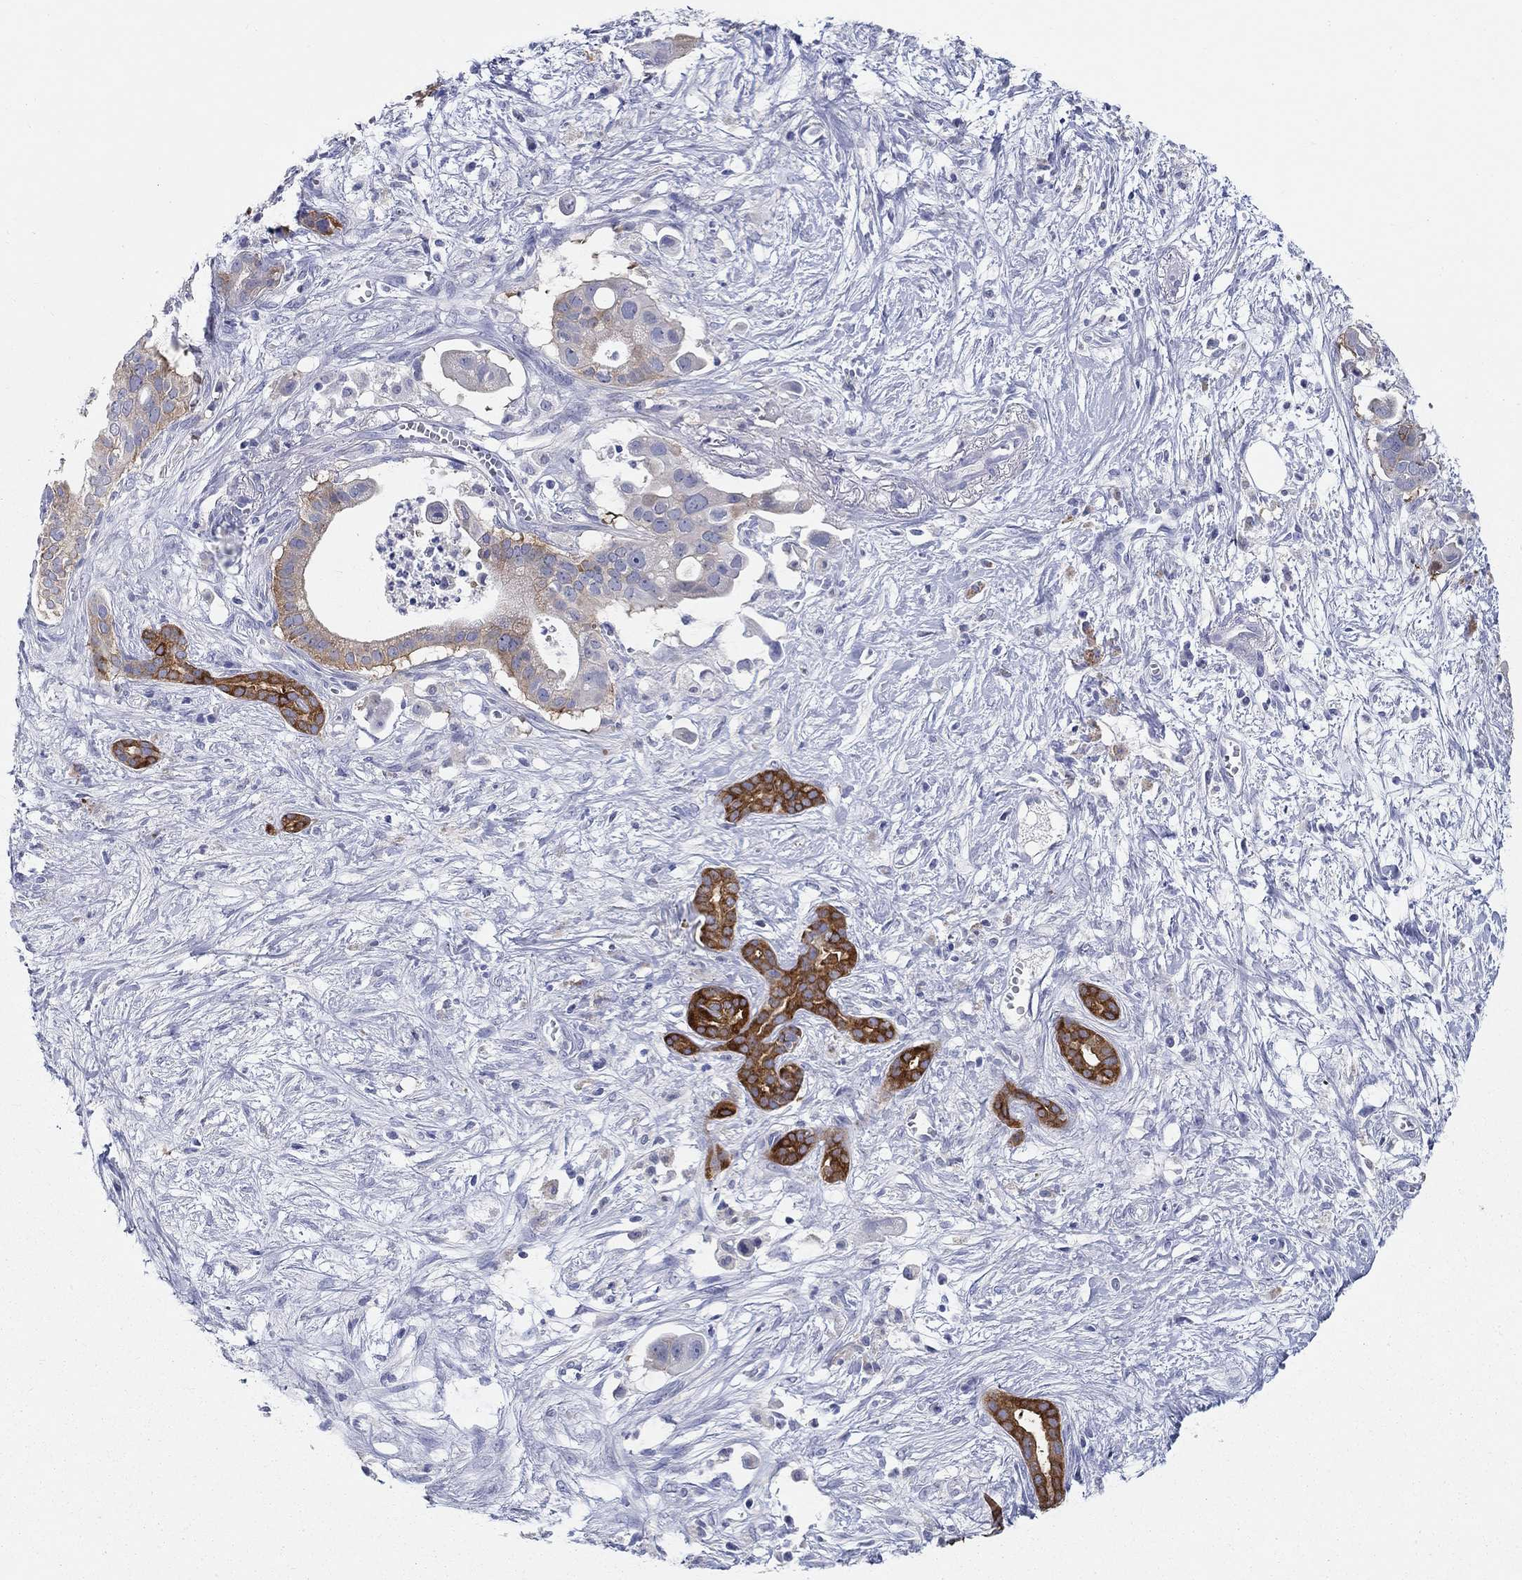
{"staining": {"intensity": "moderate", "quantity": "<25%", "location": "cytoplasmic/membranous"}, "tissue": "pancreatic cancer", "cell_type": "Tumor cells", "image_type": "cancer", "snomed": [{"axis": "morphology", "description": "Adenocarcinoma, NOS"}, {"axis": "topography", "description": "Pancreas"}], "caption": "The immunohistochemical stain labels moderate cytoplasmic/membranous staining in tumor cells of pancreatic cancer tissue.", "gene": "RAP1GAP", "patient": {"sex": "male", "age": 61}}